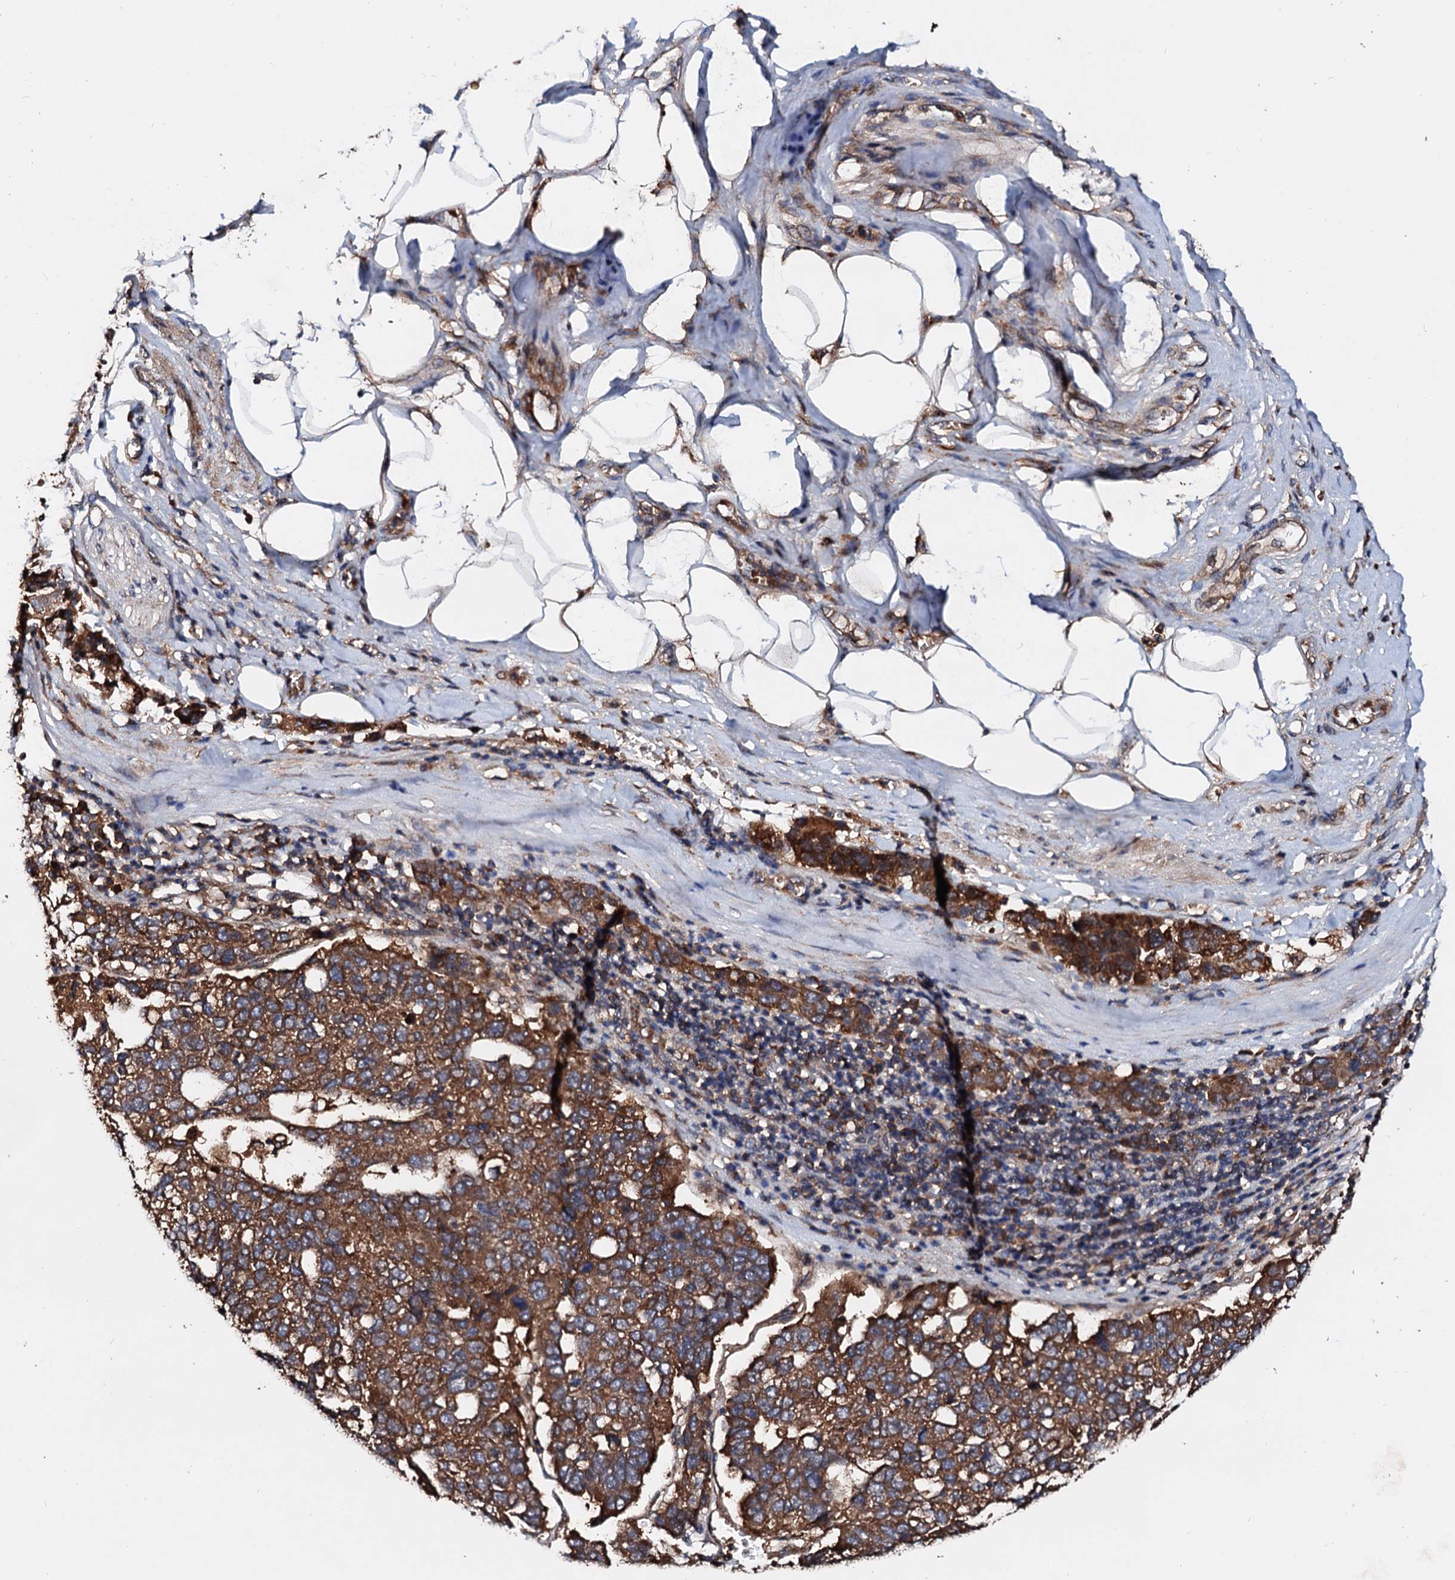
{"staining": {"intensity": "strong", "quantity": ">75%", "location": "cytoplasmic/membranous"}, "tissue": "pancreatic cancer", "cell_type": "Tumor cells", "image_type": "cancer", "snomed": [{"axis": "morphology", "description": "Adenocarcinoma, NOS"}, {"axis": "topography", "description": "Pancreas"}], "caption": "Pancreatic cancer stained with a protein marker demonstrates strong staining in tumor cells.", "gene": "EXTL1", "patient": {"sex": "female", "age": 61}}